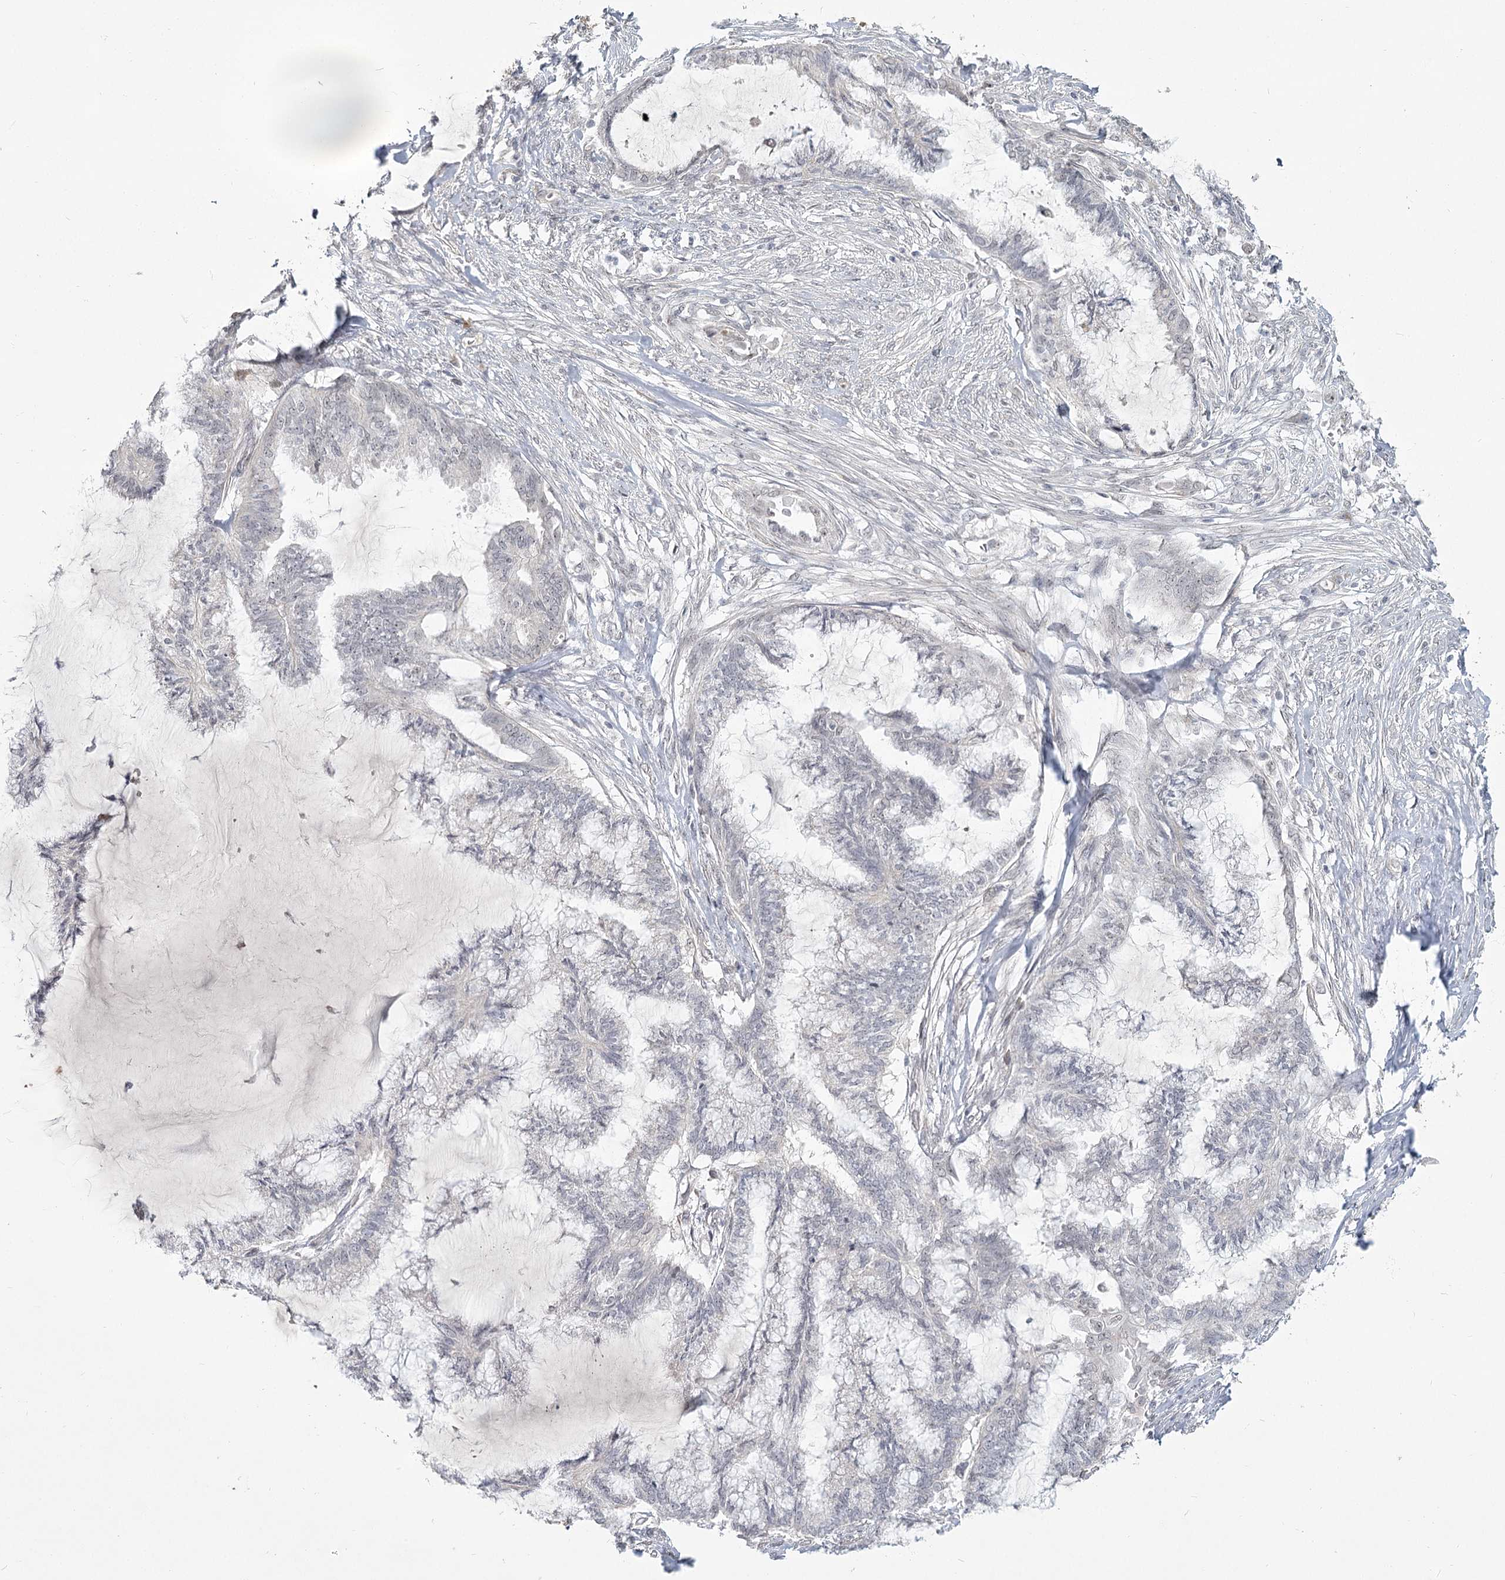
{"staining": {"intensity": "negative", "quantity": "none", "location": "none"}, "tissue": "endometrial cancer", "cell_type": "Tumor cells", "image_type": "cancer", "snomed": [{"axis": "morphology", "description": "Adenocarcinoma, NOS"}, {"axis": "topography", "description": "Endometrium"}], "caption": "A high-resolution micrograph shows IHC staining of endometrial cancer, which demonstrates no significant positivity in tumor cells. (DAB IHC, high magnification).", "gene": "EXOSC7", "patient": {"sex": "female", "age": 86}}